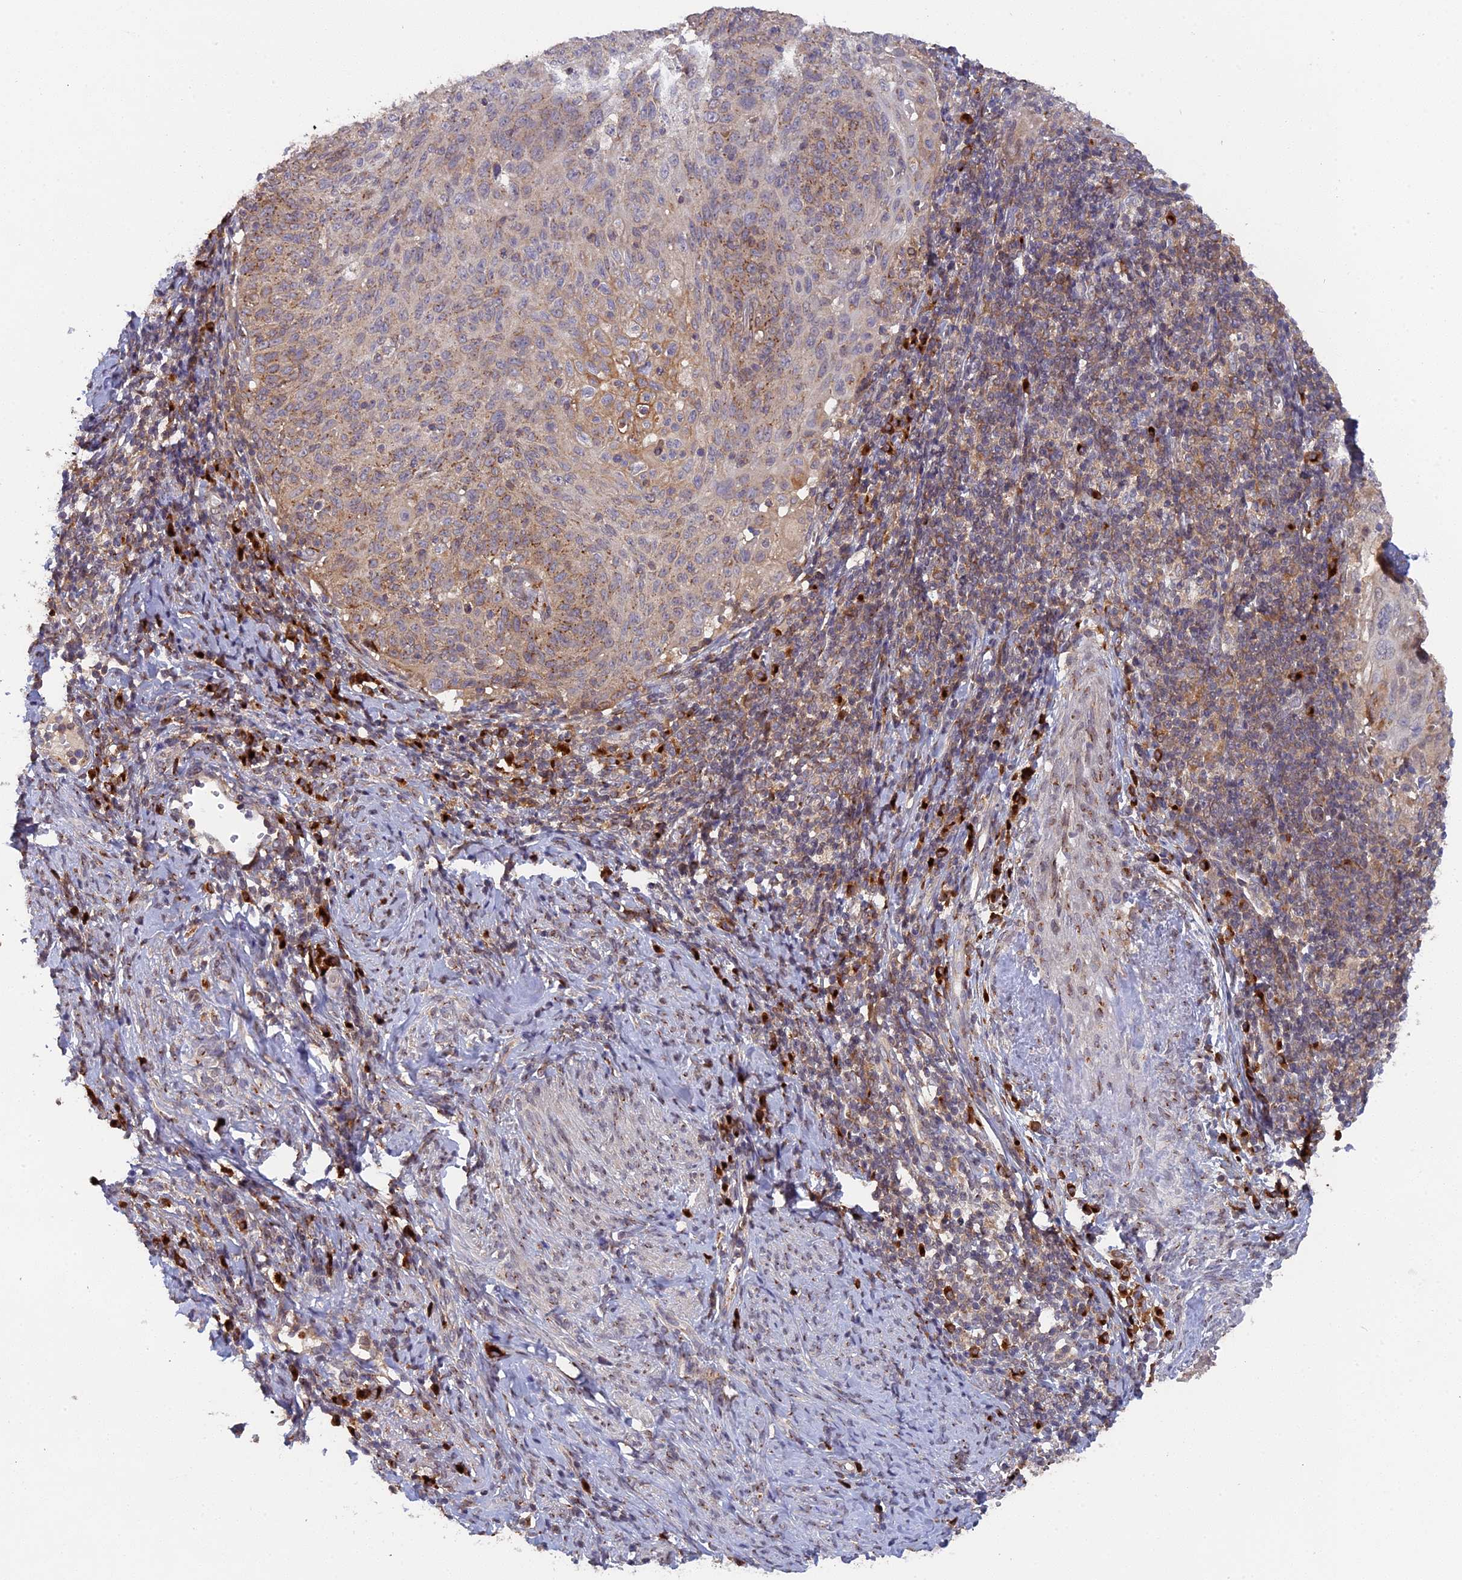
{"staining": {"intensity": "moderate", "quantity": "25%-75%", "location": "cytoplasmic/membranous"}, "tissue": "cervical cancer", "cell_type": "Tumor cells", "image_type": "cancer", "snomed": [{"axis": "morphology", "description": "Squamous cell carcinoma, NOS"}, {"axis": "topography", "description": "Cervix"}], "caption": "A high-resolution photomicrograph shows immunohistochemistry (IHC) staining of cervical cancer, which displays moderate cytoplasmic/membranous expression in approximately 25%-75% of tumor cells.", "gene": "SNX17", "patient": {"sex": "female", "age": 70}}